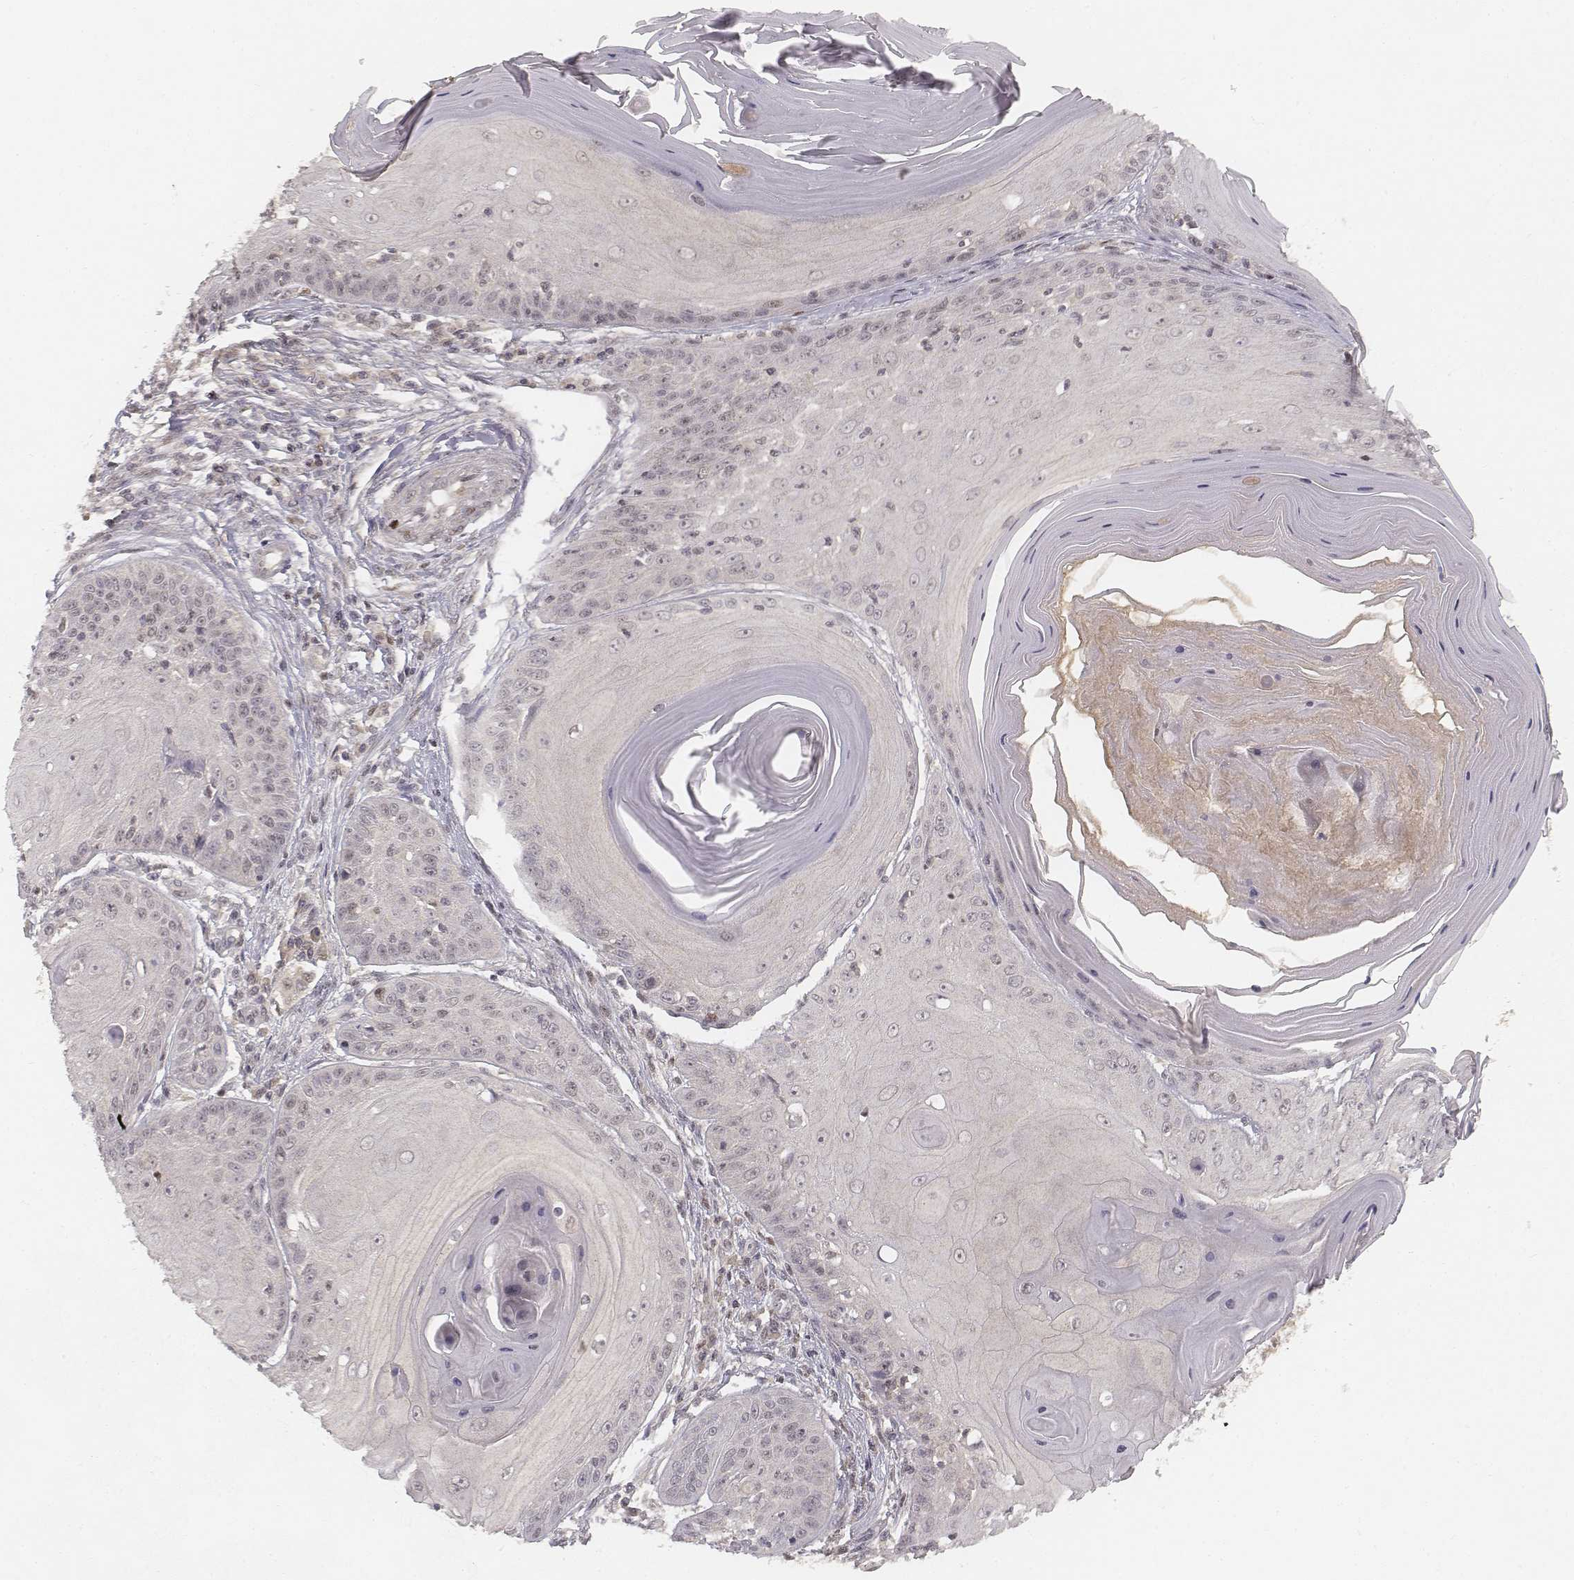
{"staining": {"intensity": "negative", "quantity": "none", "location": "none"}, "tissue": "skin cancer", "cell_type": "Tumor cells", "image_type": "cancer", "snomed": [{"axis": "morphology", "description": "Squamous cell carcinoma, NOS"}, {"axis": "topography", "description": "Skin"}, {"axis": "topography", "description": "Vulva"}], "caption": "DAB immunohistochemical staining of squamous cell carcinoma (skin) reveals no significant positivity in tumor cells. Brightfield microscopy of immunohistochemistry stained with DAB (brown) and hematoxylin (blue), captured at high magnification.", "gene": "FANCD2", "patient": {"sex": "female", "age": 85}}